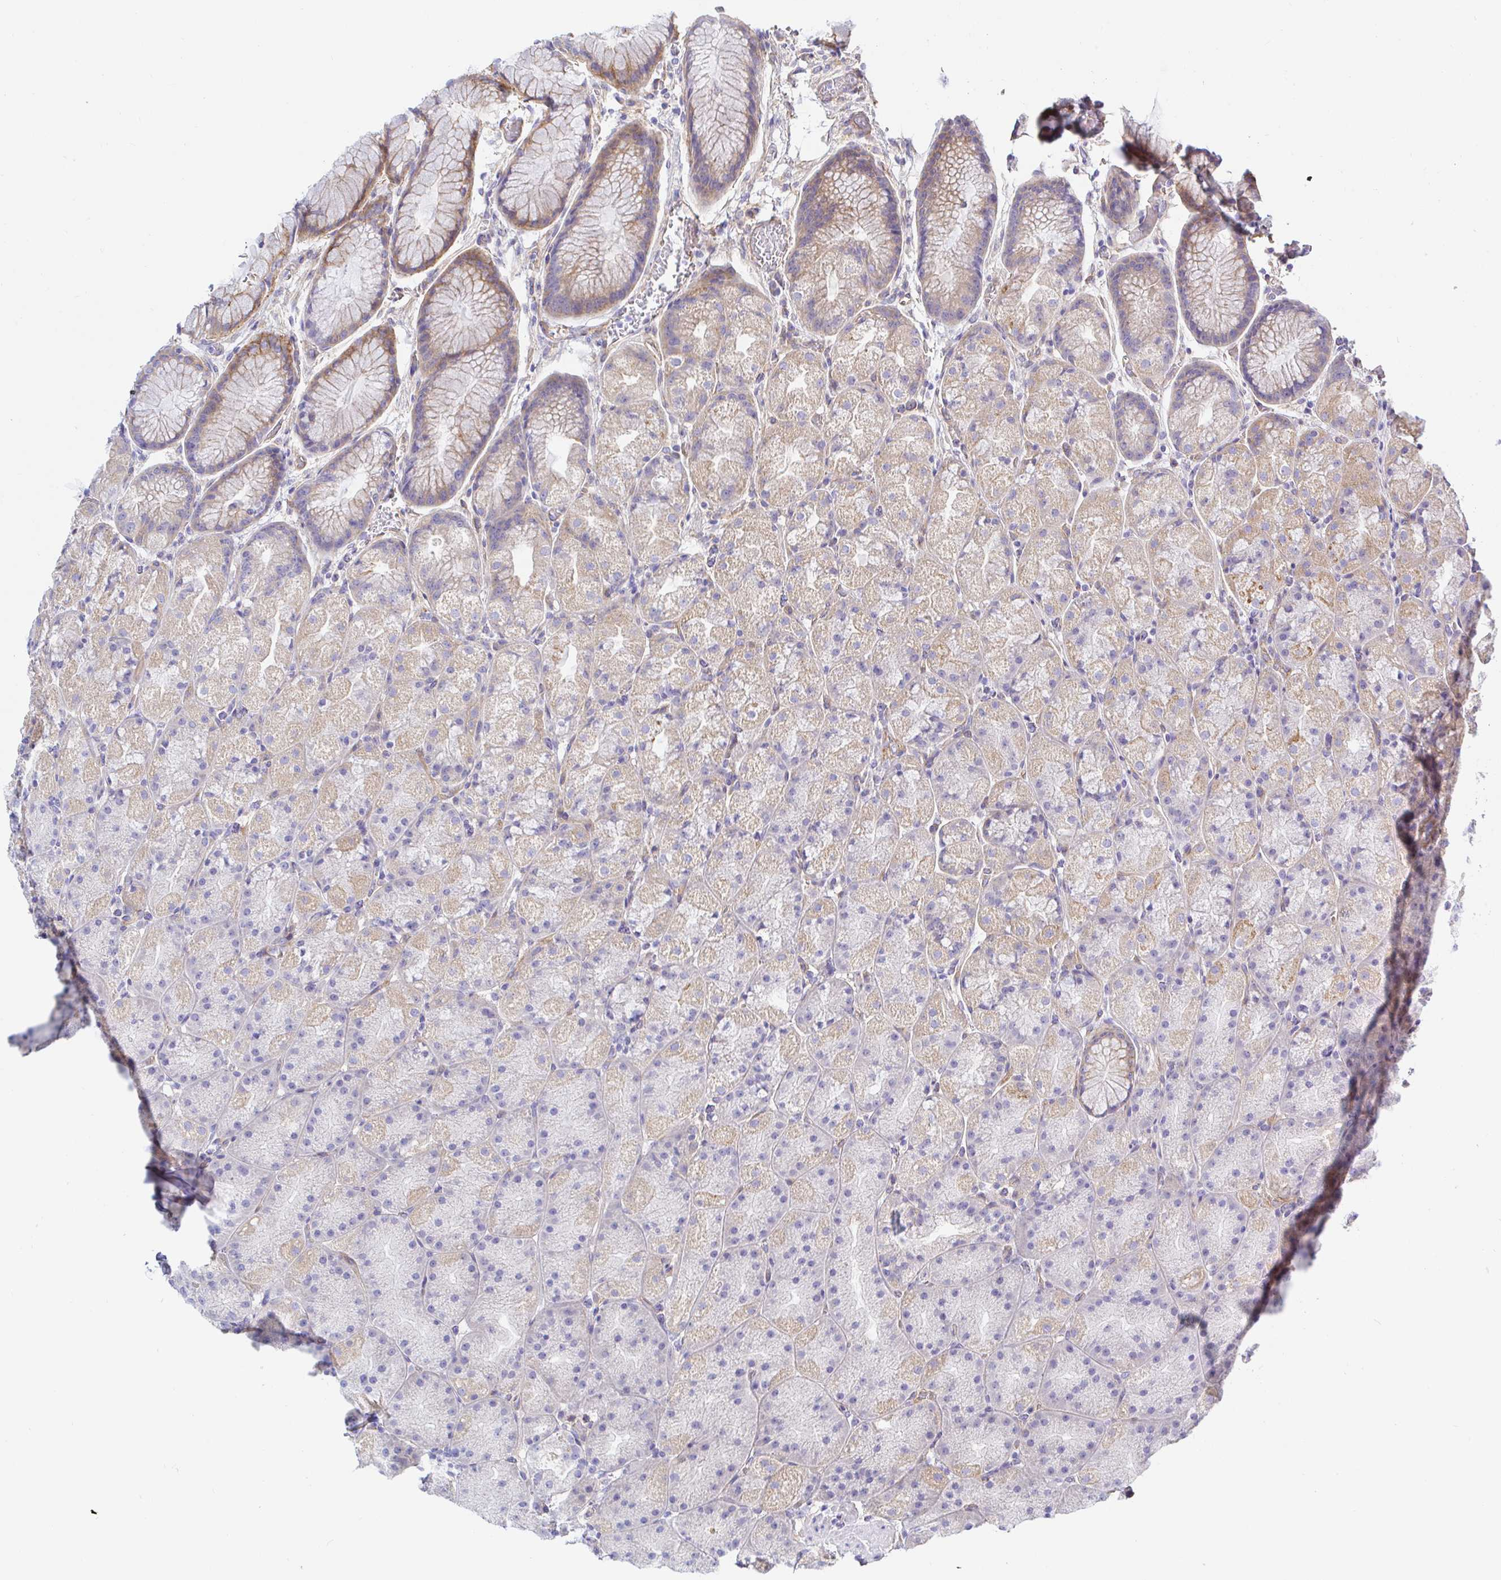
{"staining": {"intensity": "weak", "quantity": "25%-75%", "location": "cytoplasmic/membranous"}, "tissue": "stomach", "cell_type": "Glandular cells", "image_type": "normal", "snomed": [{"axis": "morphology", "description": "Normal tissue, NOS"}, {"axis": "topography", "description": "Stomach, upper"}, {"axis": "topography", "description": "Stomach"}], "caption": "A high-resolution histopathology image shows IHC staining of benign stomach, which displays weak cytoplasmic/membranous positivity in approximately 25%-75% of glandular cells.", "gene": "ARL4D", "patient": {"sex": "male", "age": 48}}